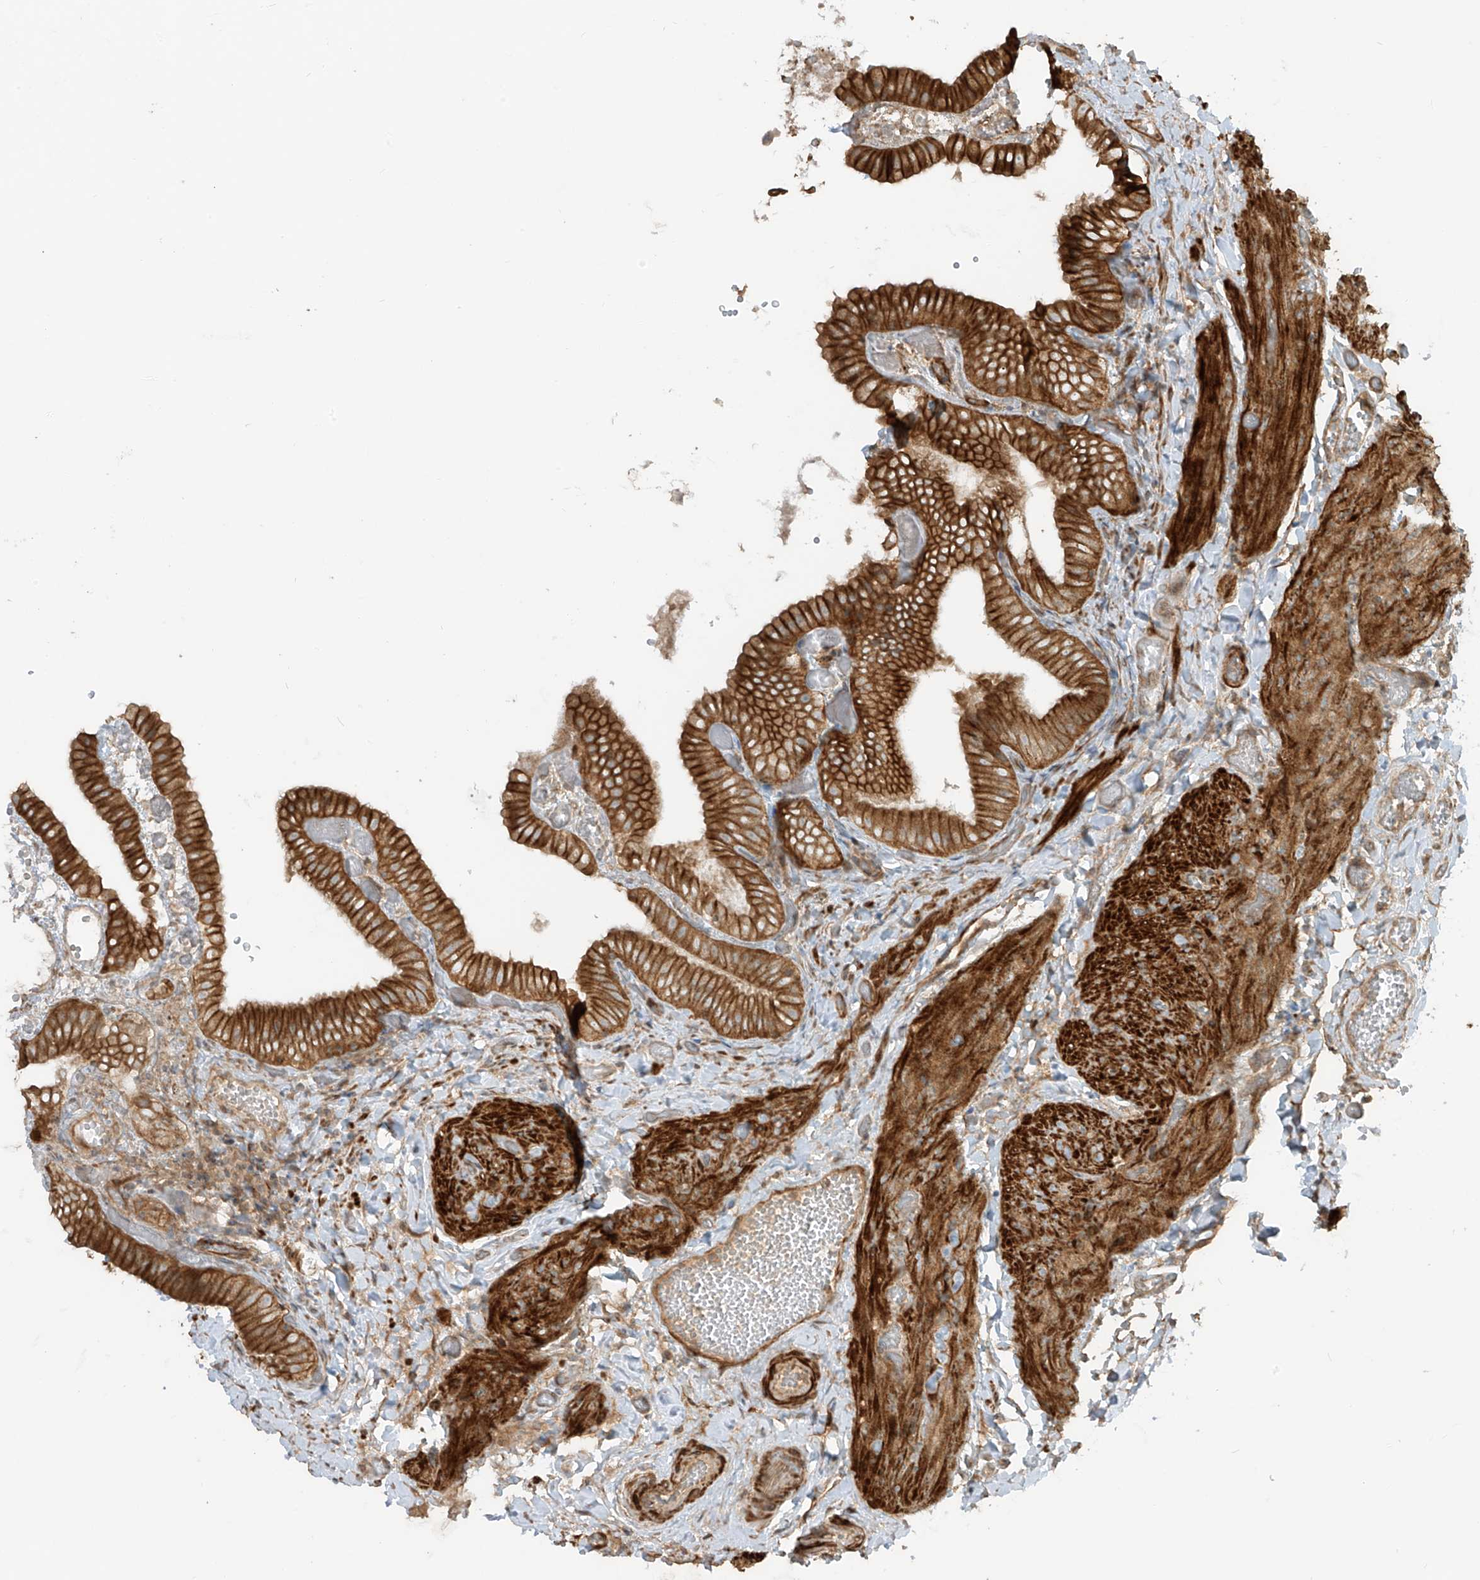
{"staining": {"intensity": "strong", "quantity": ">75%", "location": "cytoplasmic/membranous"}, "tissue": "gallbladder", "cell_type": "Glandular cells", "image_type": "normal", "snomed": [{"axis": "morphology", "description": "Normal tissue, NOS"}, {"axis": "topography", "description": "Gallbladder"}], "caption": "The histopathology image demonstrates staining of benign gallbladder, revealing strong cytoplasmic/membranous protein expression (brown color) within glandular cells.", "gene": "ENTR1", "patient": {"sex": "female", "age": 64}}